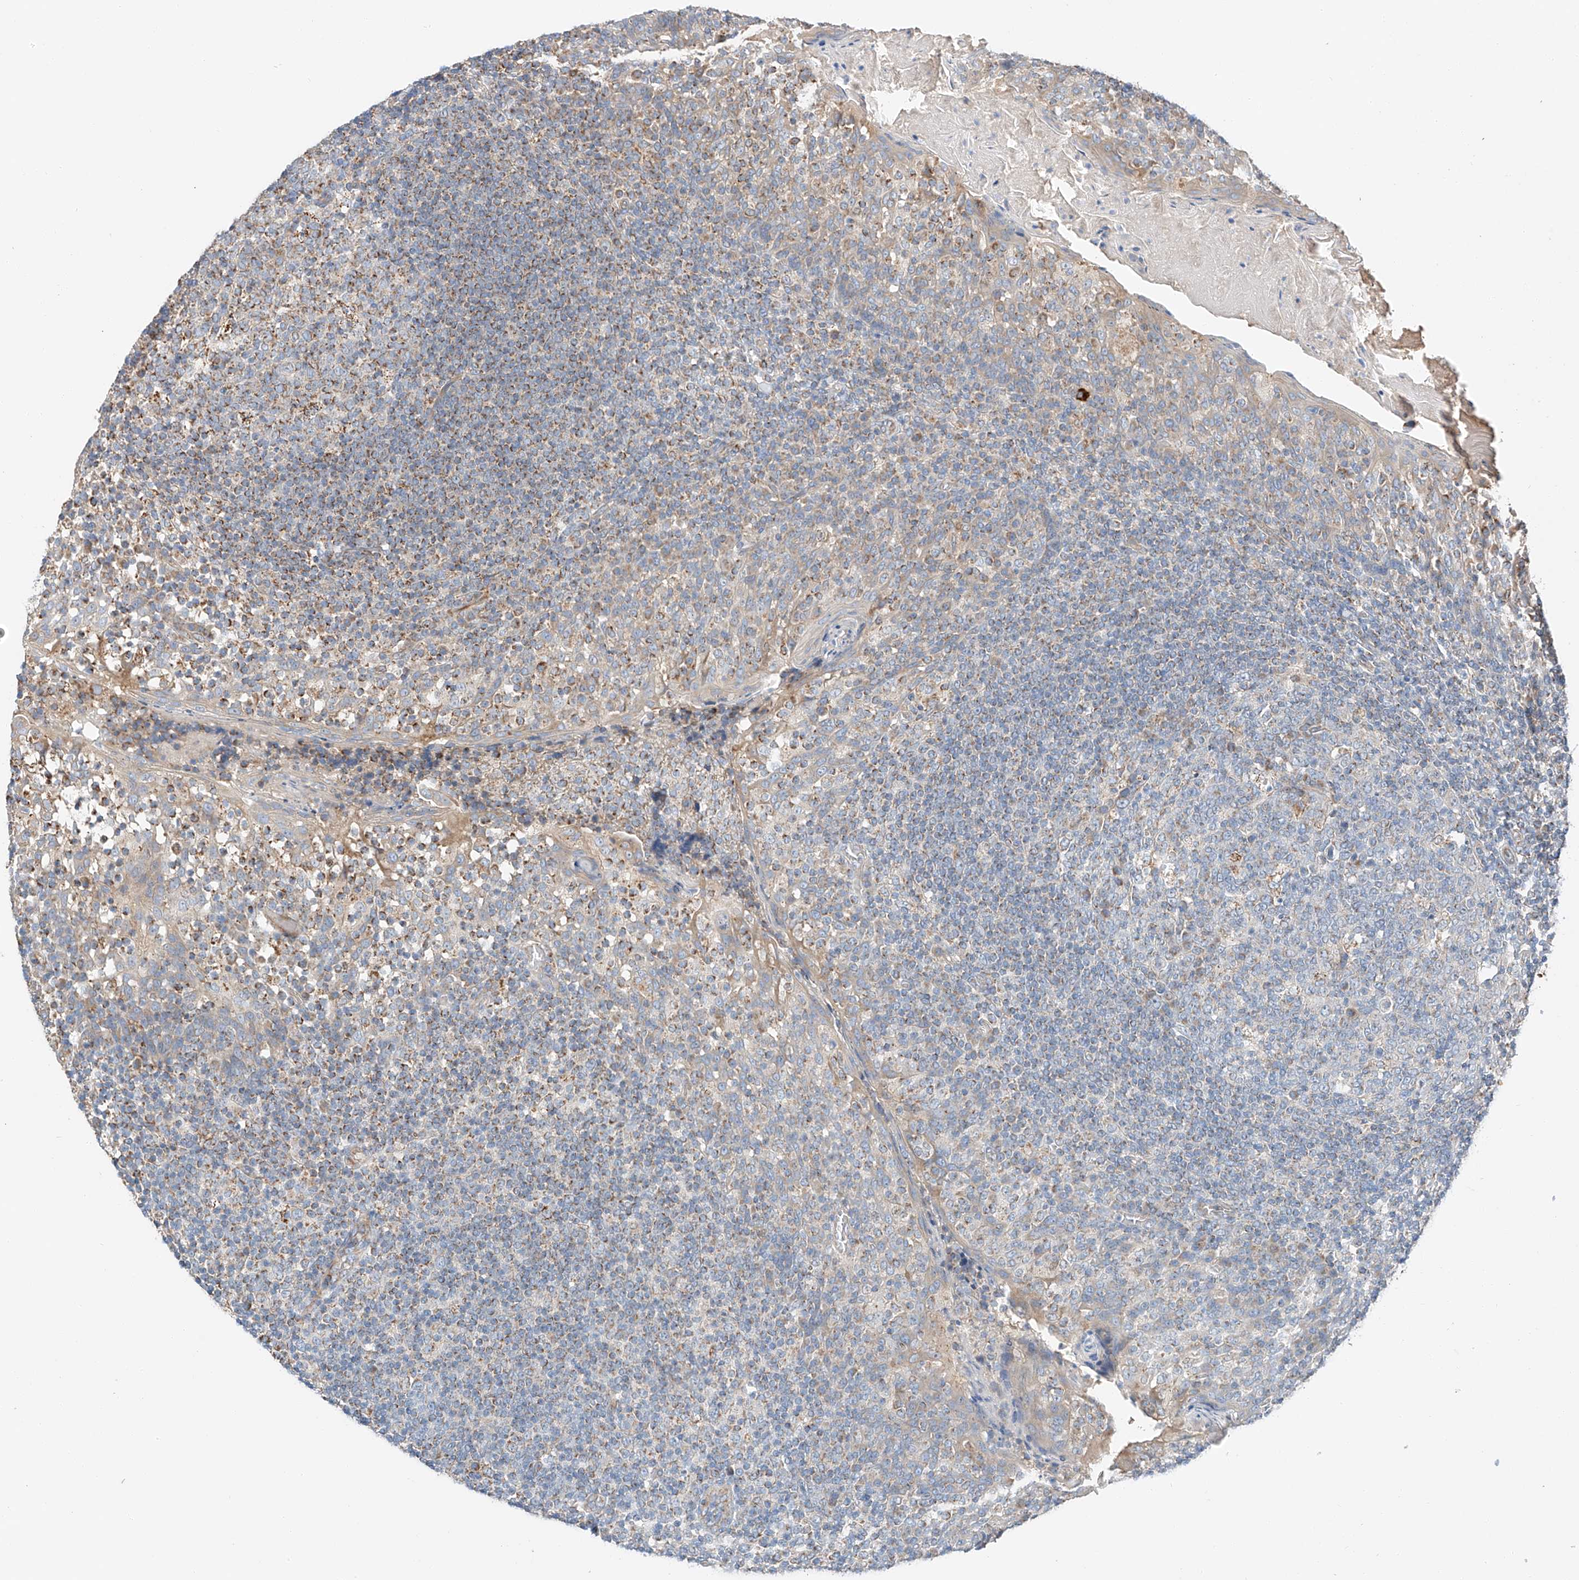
{"staining": {"intensity": "moderate", "quantity": "<25%", "location": "cytoplasmic/membranous"}, "tissue": "tonsil", "cell_type": "Germinal center cells", "image_type": "normal", "snomed": [{"axis": "morphology", "description": "Normal tissue, NOS"}, {"axis": "topography", "description": "Tonsil"}], "caption": "Immunohistochemistry micrograph of unremarkable tonsil: tonsil stained using immunohistochemistry reveals low levels of moderate protein expression localized specifically in the cytoplasmic/membranous of germinal center cells, appearing as a cytoplasmic/membranous brown color.", "gene": "RUSC1", "patient": {"sex": "female", "age": 19}}